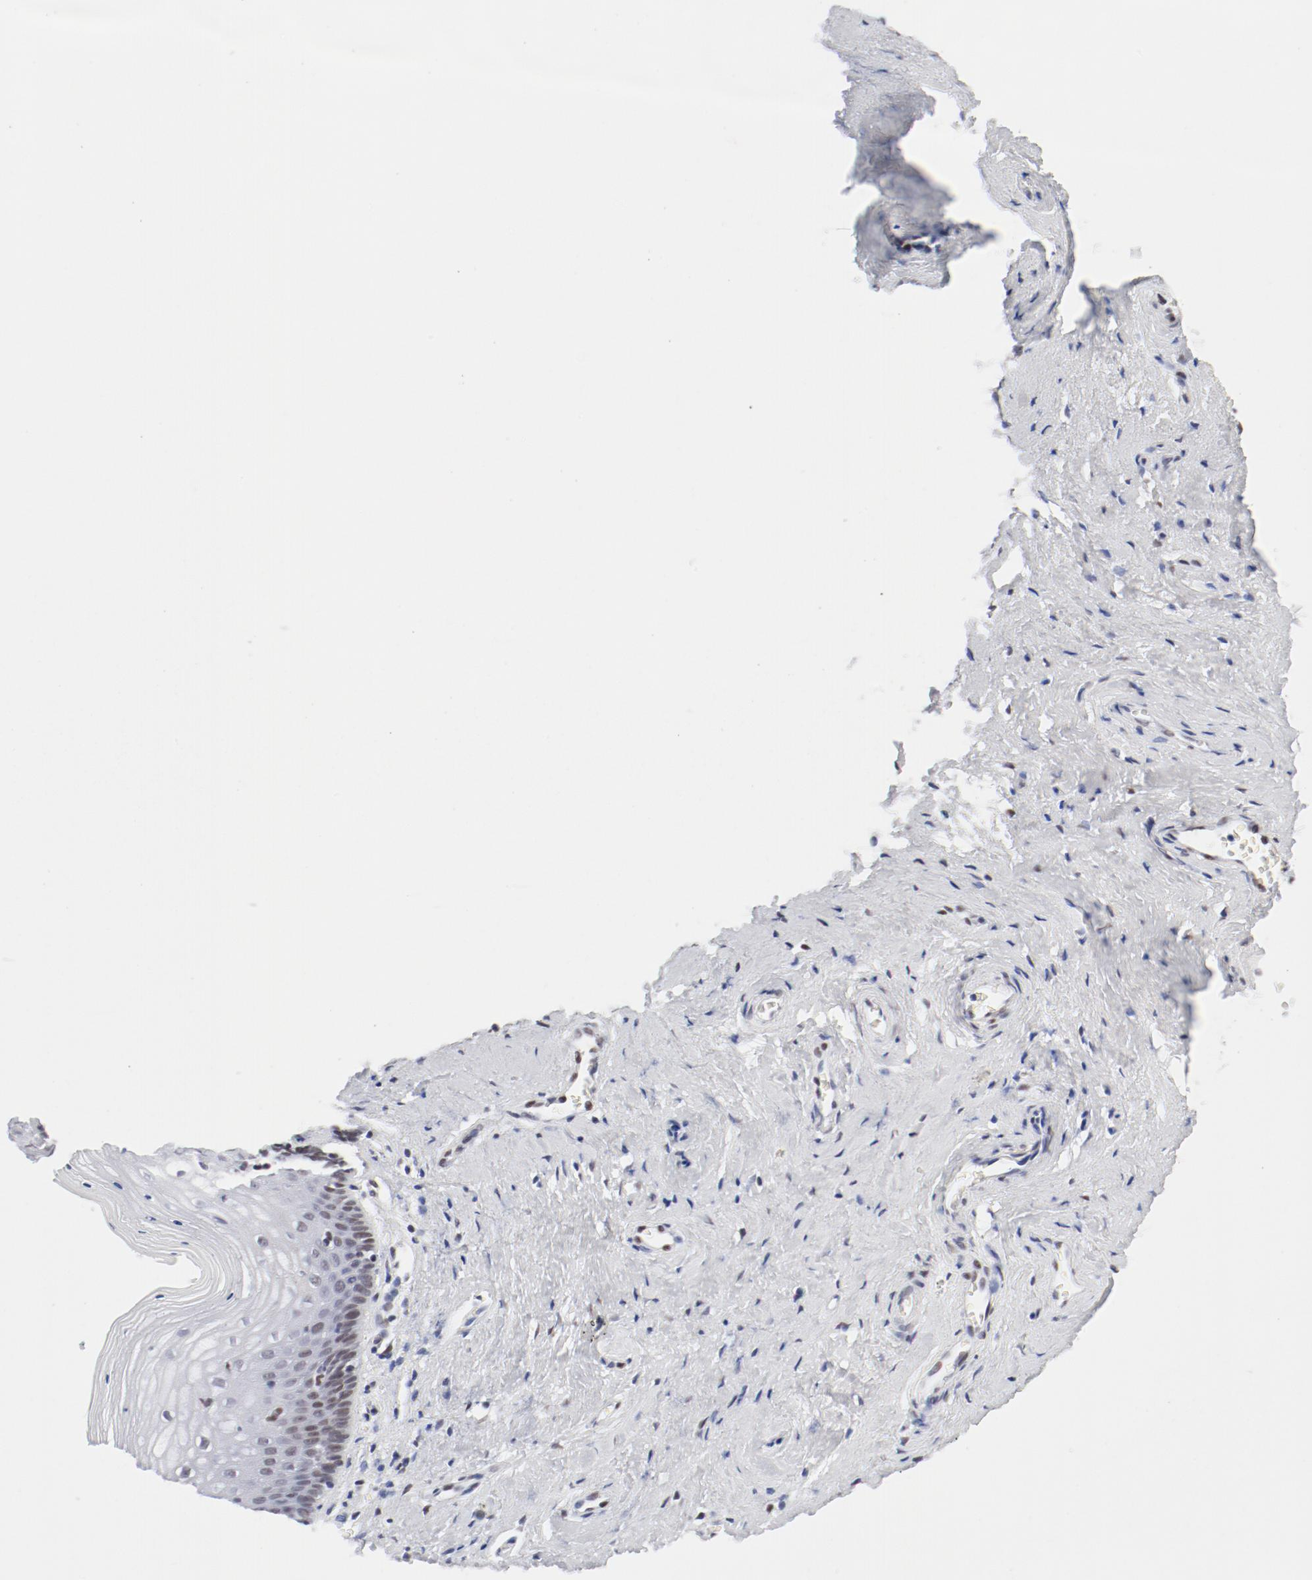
{"staining": {"intensity": "moderate", "quantity": "<25%", "location": "nuclear"}, "tissue": "vagina", "cell_type": "Squamous epithelial cells", "image_type": "normal", "snomed": [{"axis": "morphology", "description": "Normal tissue, NOS"}, {"axis": "topography", "description": "Vagina"}], "caption": "The immunohistochemical stain labels moderate nuclear positivity in squamous epithelial cells of normal vagina.", "gene": "ATF2", "patient": {"sex": "female", "age": 46}}